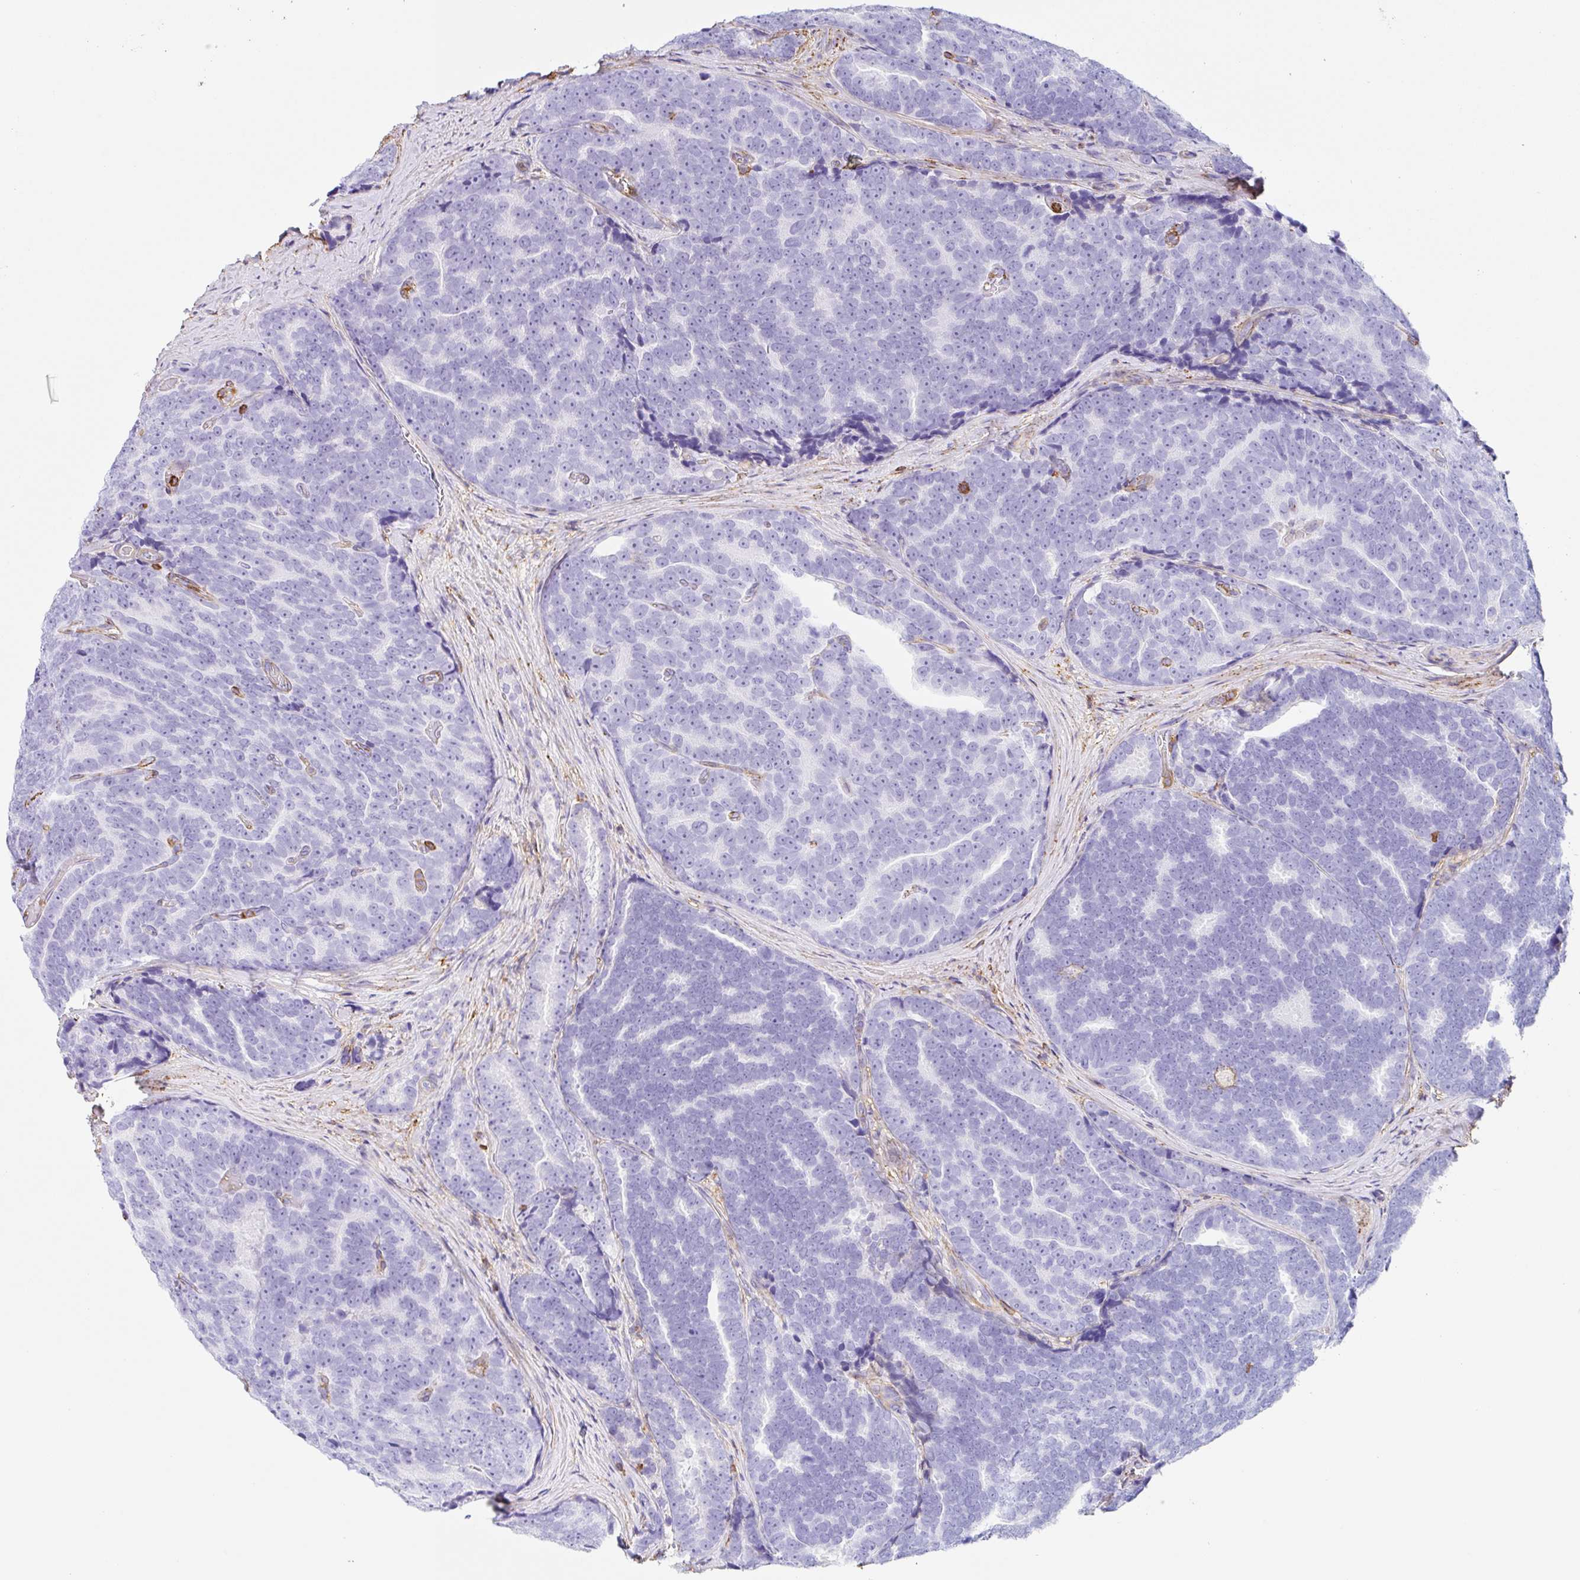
{"staining": {"intensity": "negative", "quantity": "none", "location": "none"}, "tissue": "prostate cancer", "cell_type": "Tumor cells", "image_type": "cancer", "snomed": [{"axis": "morphology", "description": "Adenocarcinoma, Low grade"}, {"axis": "topography", "description": "Prostate"}], "caption": "A micrograph of human adenocarcinoma (low-grade) (prostate) is negative for staining in tumor cells.", "gene": "MTTP", "patient": {"sex": "male", "age": 62}}